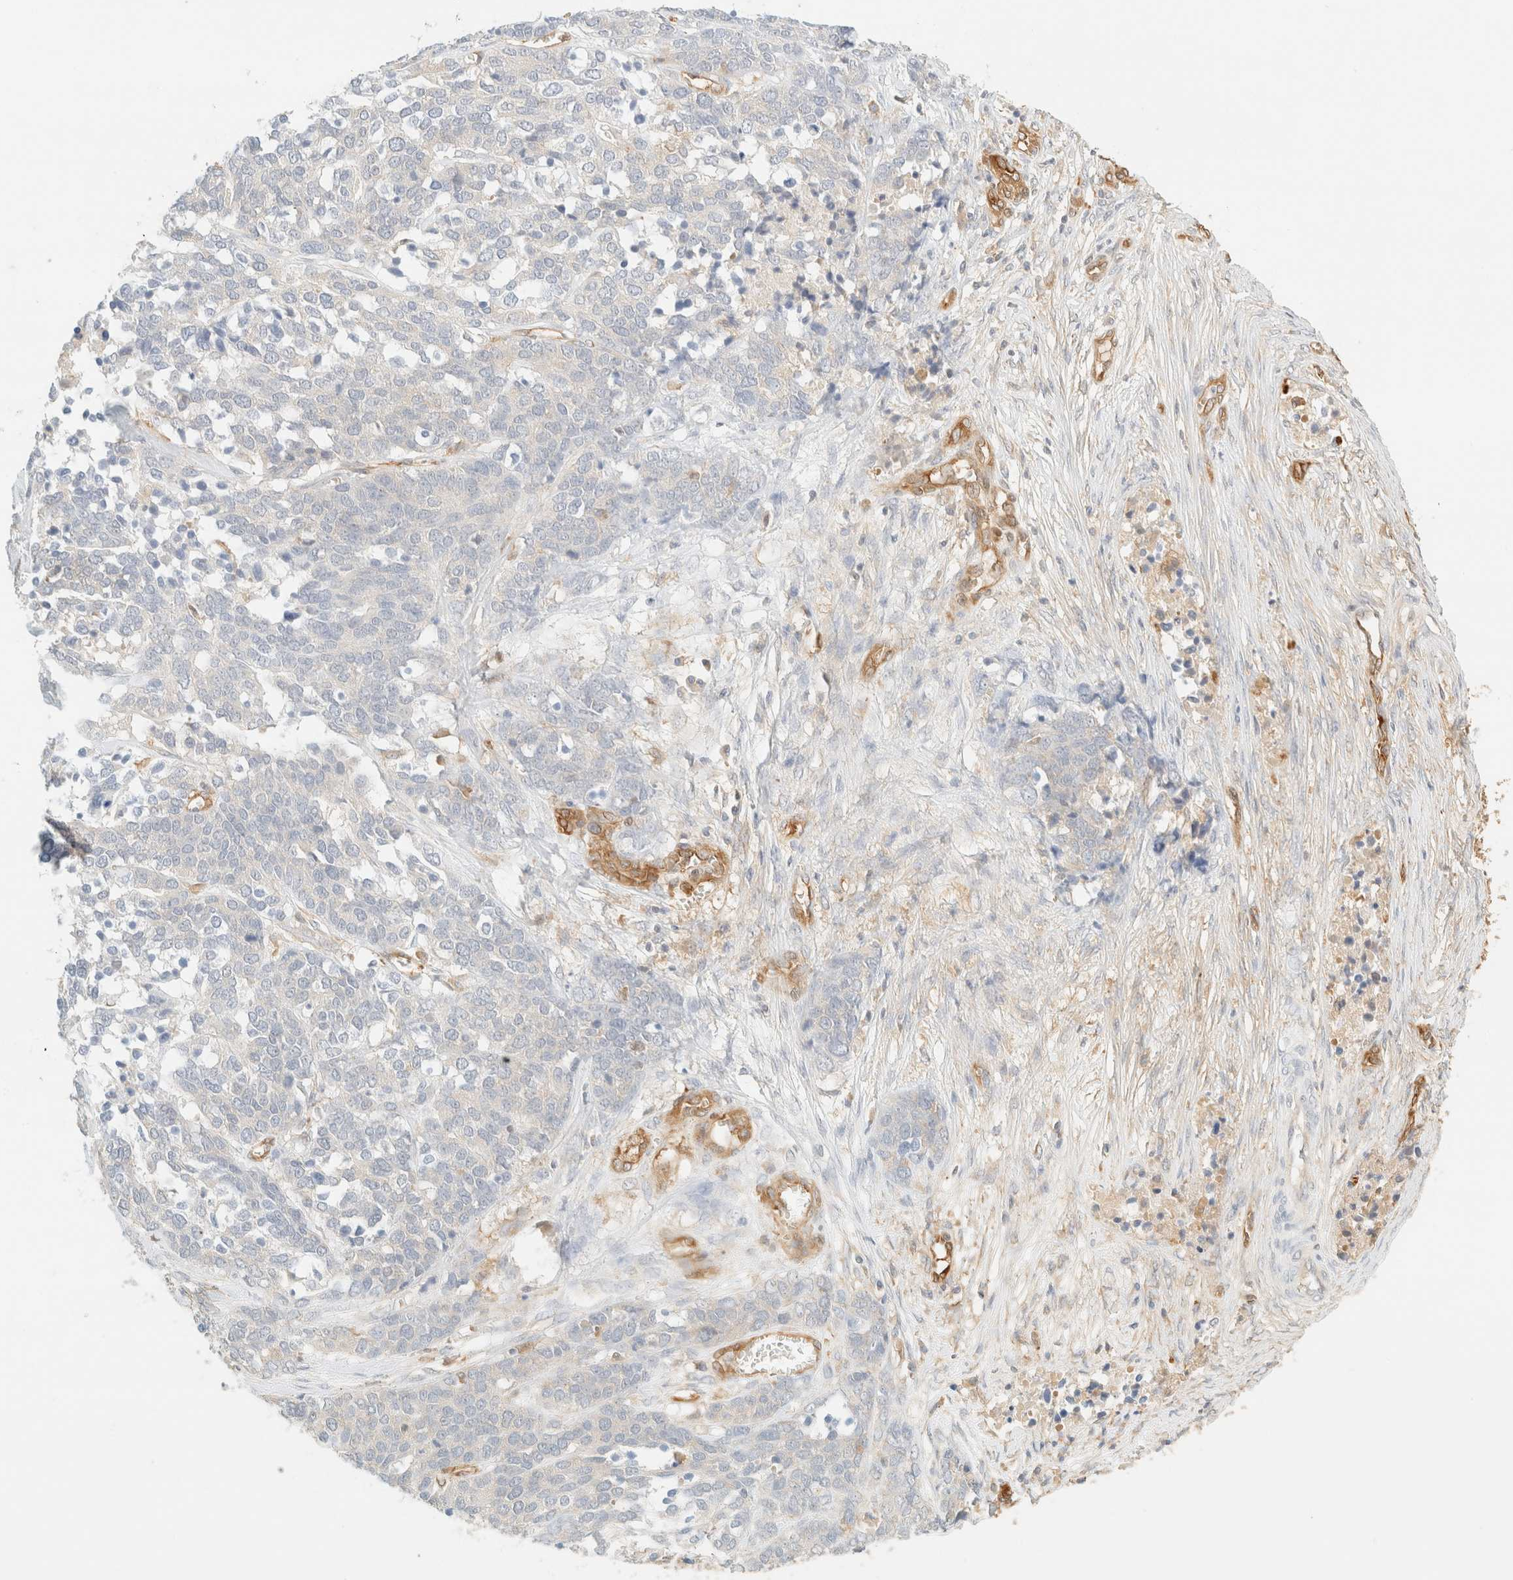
{"staining": {"intensity": "negative", "quantity": "none", "location": "none"}, "tissue": "ovarian cancer", "cell_type": "Tumor cells", "image_type": "cancer", "snomed": [{"axis": "morphology", "description": "Cystadenocarcinoma, serous, NOS"}, {"axis": "topography", "description": "Ovary"}], "caption": "A photomicrograph of human ovarian cancer is negative for staining in tumor cells.", "gene": "FHOD1", "patient": {"sex": "female", "age": 44}}